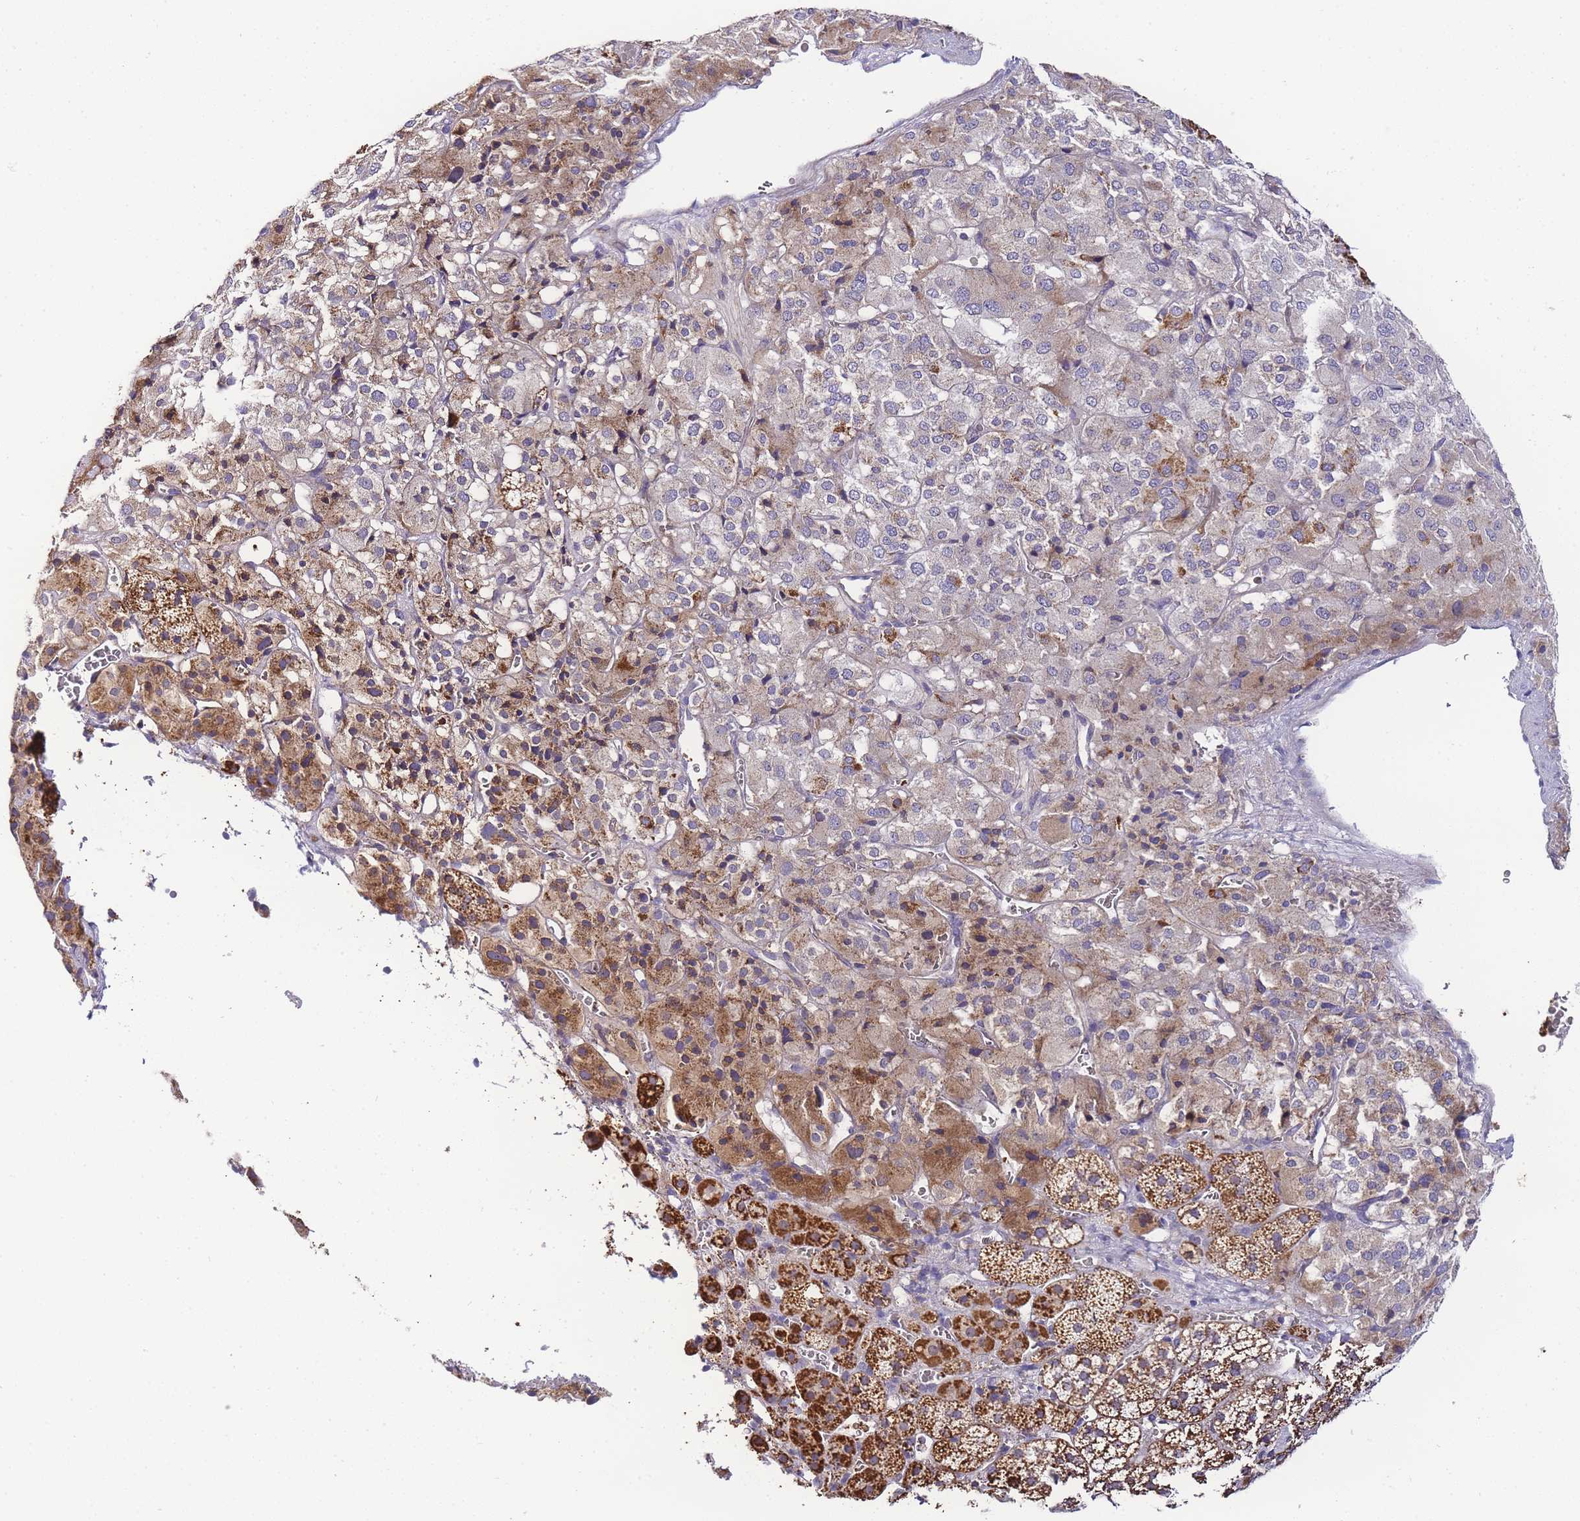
{"staining": {"intensity": "moderate", "quantity": ">75%", "location": "cytoplasmic/membranous"}, "tissue": "adrenal gland", "cell_type": "Glandular cells", "image_type": "normal", "snomed": [{"axis": "morphology", "description": "Normal tissue, NOS"}, {"axis": "topography", "description": "Adrenal gland"}], "caption": "The micrograph demonstrates staining of normal adrenal gland, revealing moderate cytoplasmic/membranous protein expression (brown color) within glandular cells.", "gene": "PDCD7", "patient": {"sex": "female", "age": 44}}